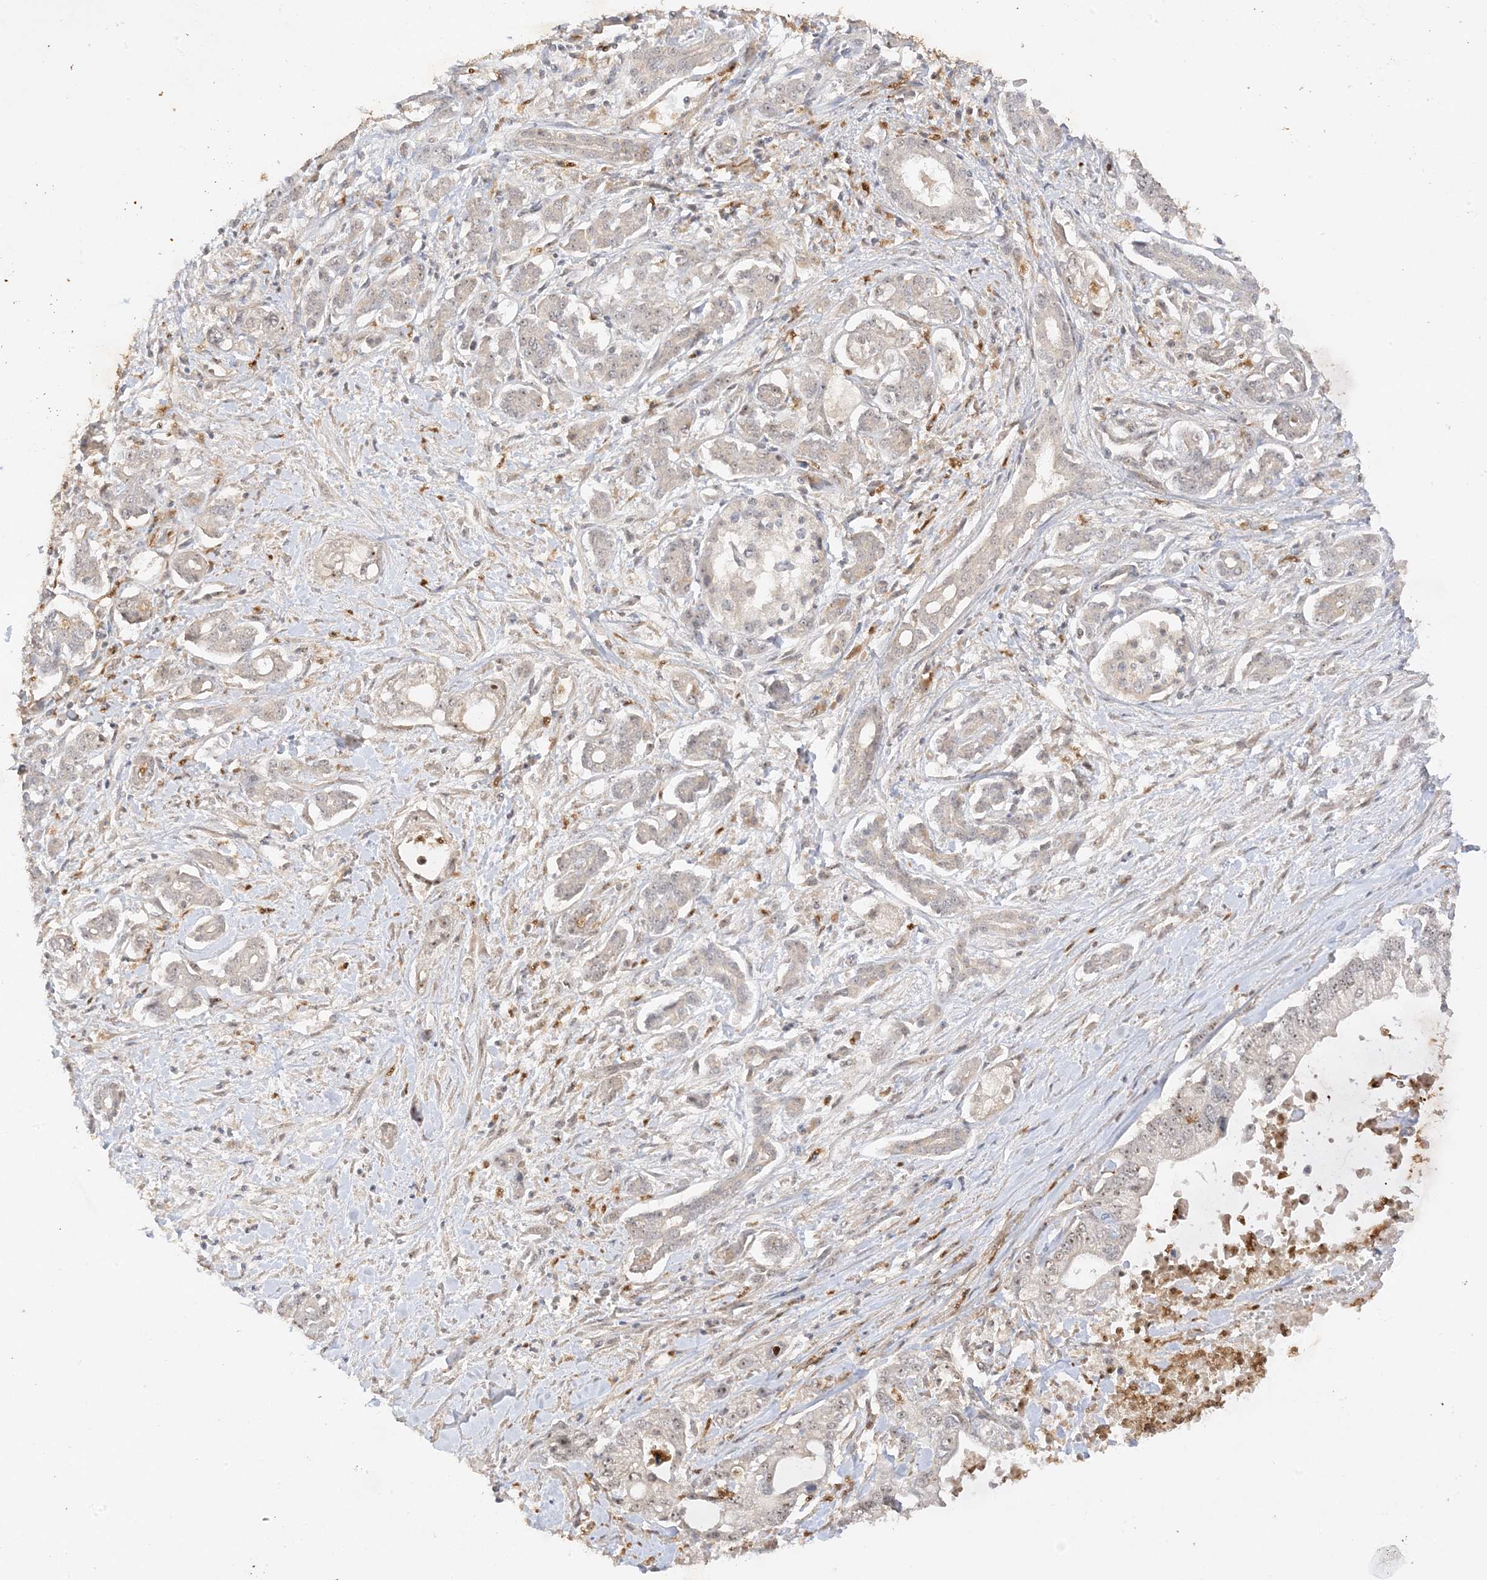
{"staining": {"intensity": "weak", "quantity": "<25%", "location": "nuclear"}, "tissue": "pancreatic cancer", "cell_type": "Tumor cells", "image_type": "cancer", "snomed": [{"axis": "morphology", "description": "Adenocarcinoma, NOS"}, {"axis": "topography", "description": "Pancreas"}], "caption": "Protein analysis of adenocarcinoma (pancreatic) reveals no significant staining in tumor cells. Brightfield microscopy of immunohistochemistry (IHC) stained with DAB (3,3'-diaminobenzidine) (brown) and hematoxylin (blue), captured at high magnification.", "gene": "DDX18", "patient": {"sex": "male", "age": 69}}